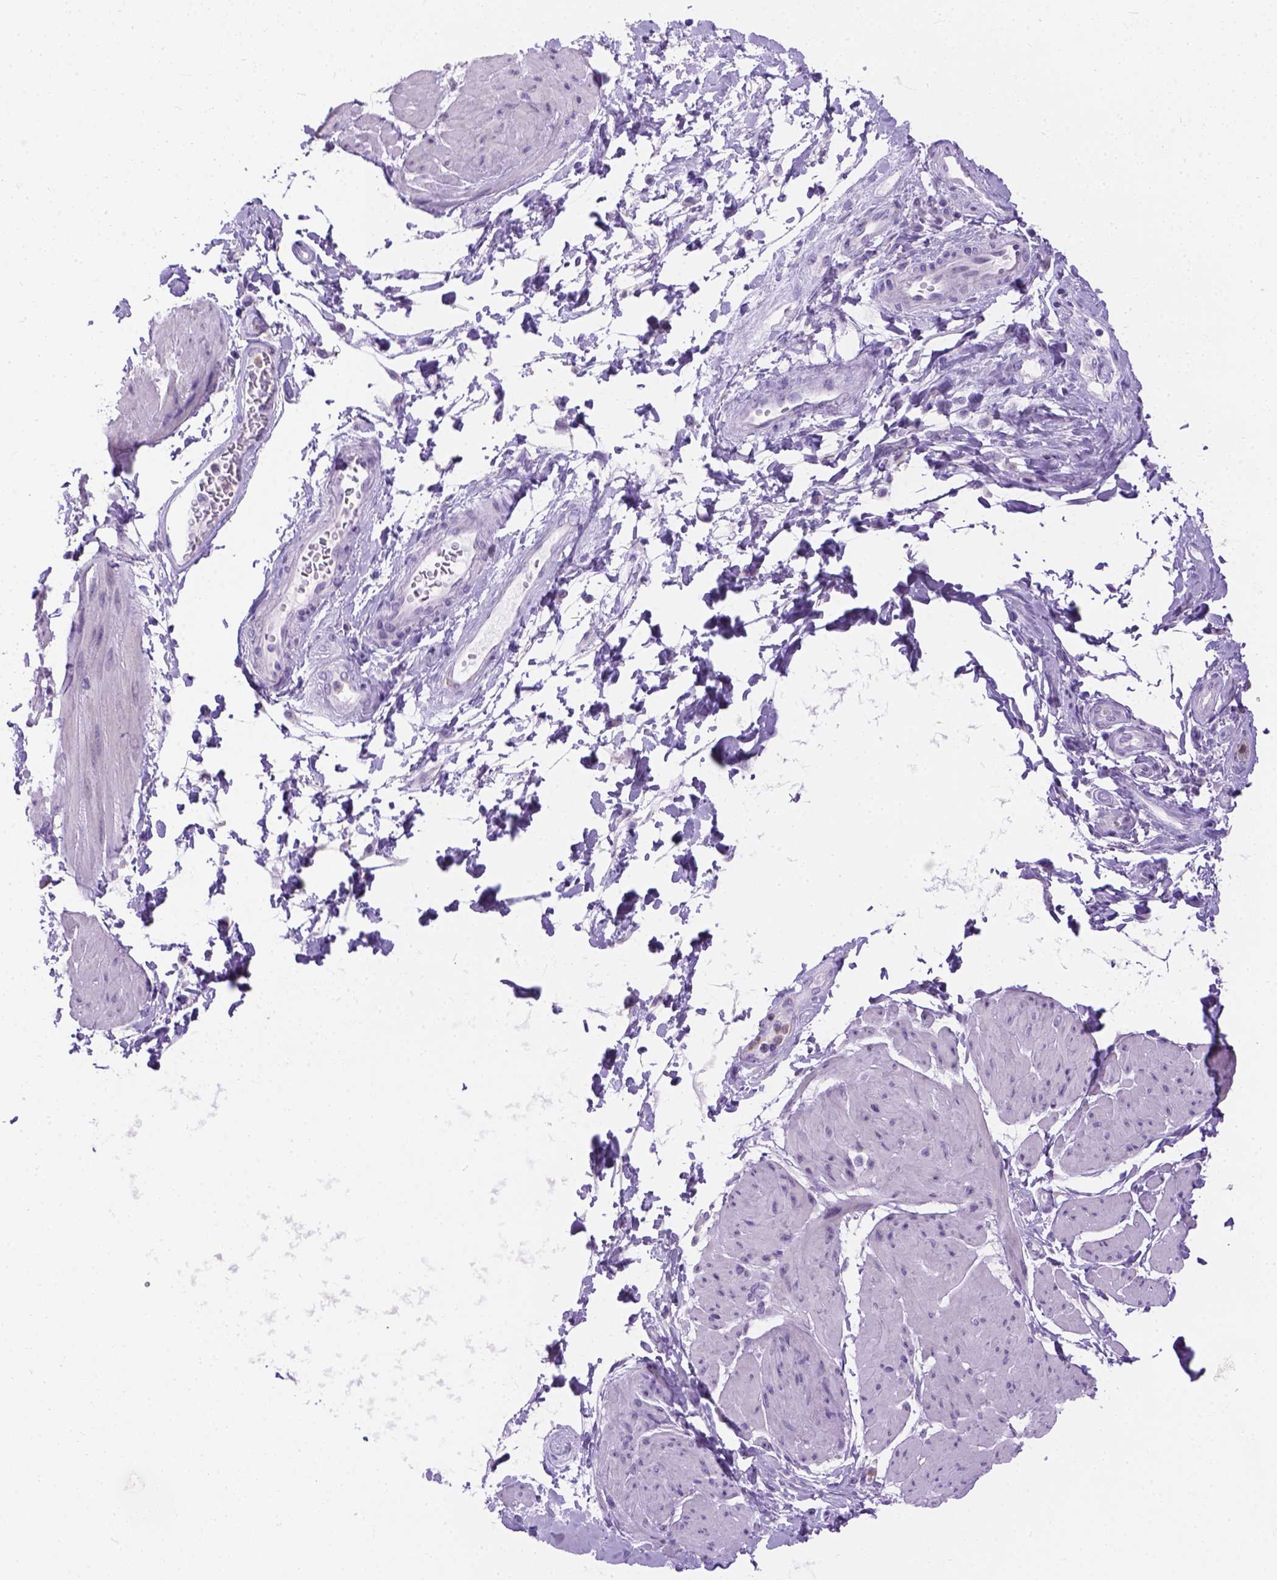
{"staining": {"intensity": "negative", "quantity": "none", "location": "none"}, "tissue": "adipose tissue", "cell_type": "Adipocytes", "image_type": "normal", "snomed": [{"axis": "morphology", "description": "Normal tissue, NOS"}, {"axis": "topography", "description": "Urinary bladder"}, {"axis": "topography", "description": "Peripheral nerve tissue"}], "caption": "An IHC photomicrograph of normal adipose tissue is shown. There is no staining in adipocytes of adipose tissue. (Immunohistochemistry (ihc), brightfield microscopy, high magnification).", "gene": "TMEM38A", "patient": {"sex": "female", "age": 60}}